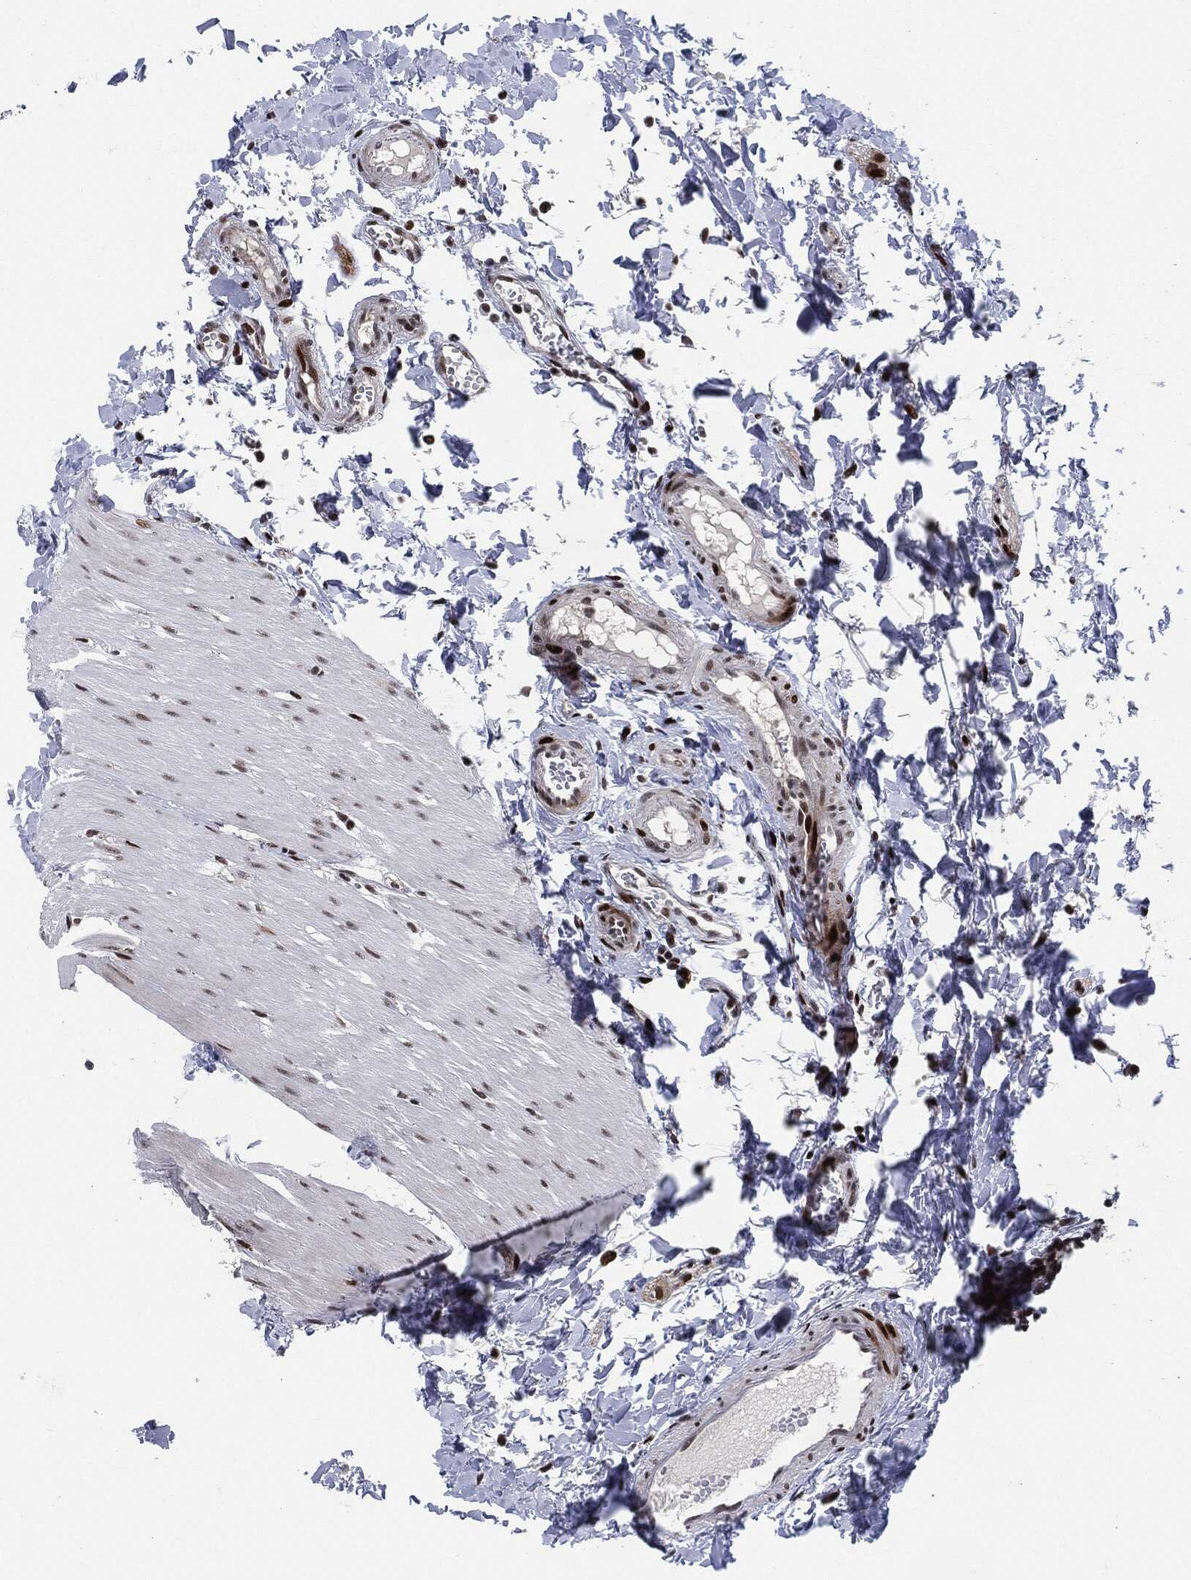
{"staining": {"intensity": "strong", "quantity": ">75%", "location": "nuclear"}, "tissue": "rectum", "cell_type": "Glandular cells", "image_type": "normal", "snomed": [{"axis": "morphology", "description": "Normal tissue, NOS"}, {"axis": "topography", "description": "Rectum"}], "caption": "Immunohistochemical staining of unremarkable rectum shows >75% levels of strong nuclear protein expression in approximately >75% of glandular cells. Nuclei are stained in blue.", "gene": "AKT2", "patient": {"sex": "male", "age": 57}}